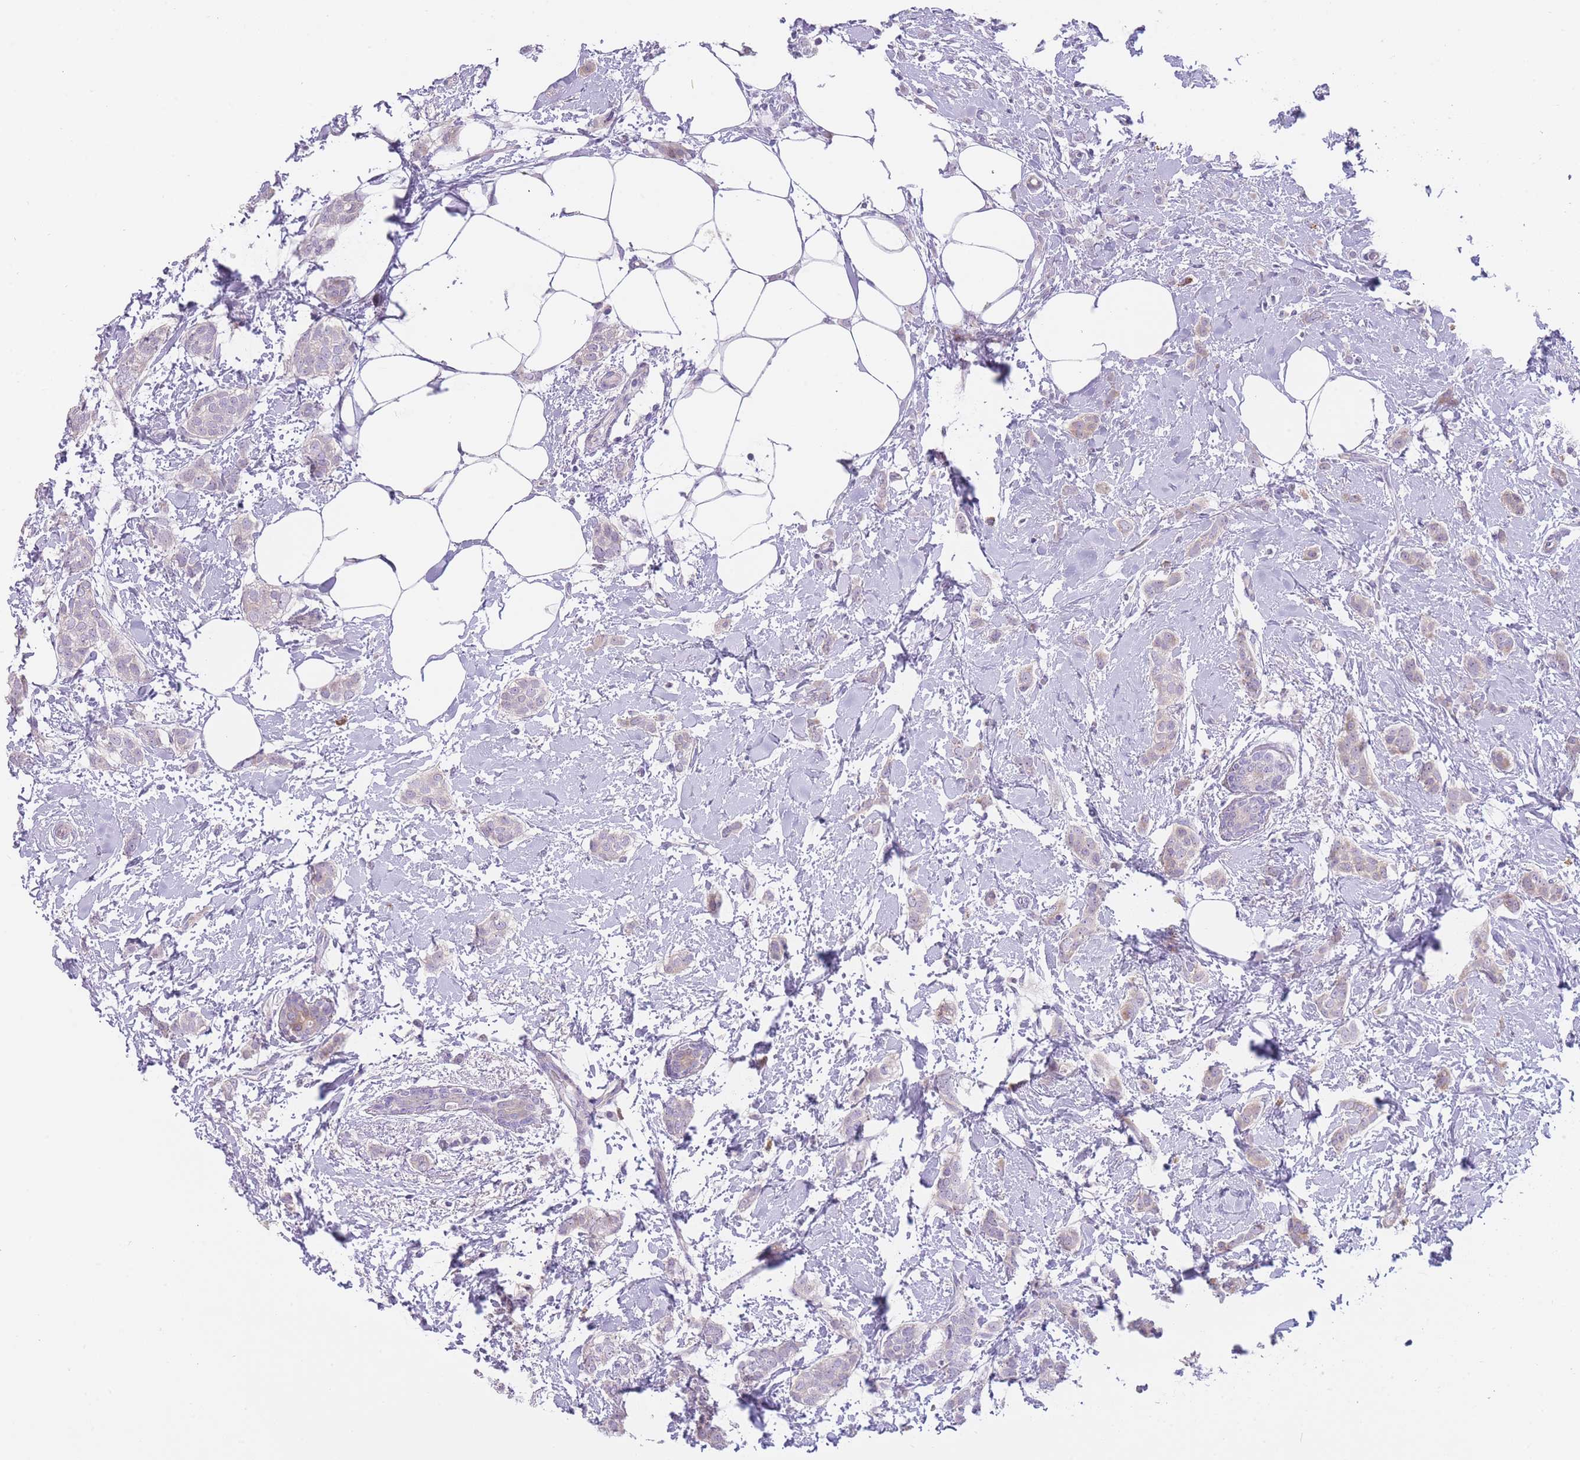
{"staining": {"intensity": "negative", "quantity": "none", "location": "none"}, "tissue": "breast cancer", "cell_type": "Tumor cells", "image_type": "cancer", "snomed": [{"axis": "morphology", "description": "Duct carcinoma"}, {"axis": "topography", "description": "Breast"}], "caption": "The histopathology image reveals no staining of tumor cells in breast cancer (infiltrating ductal carcinoma).", "gene": "IMPG1", "patient": {"sex": "female", "age": 72}}